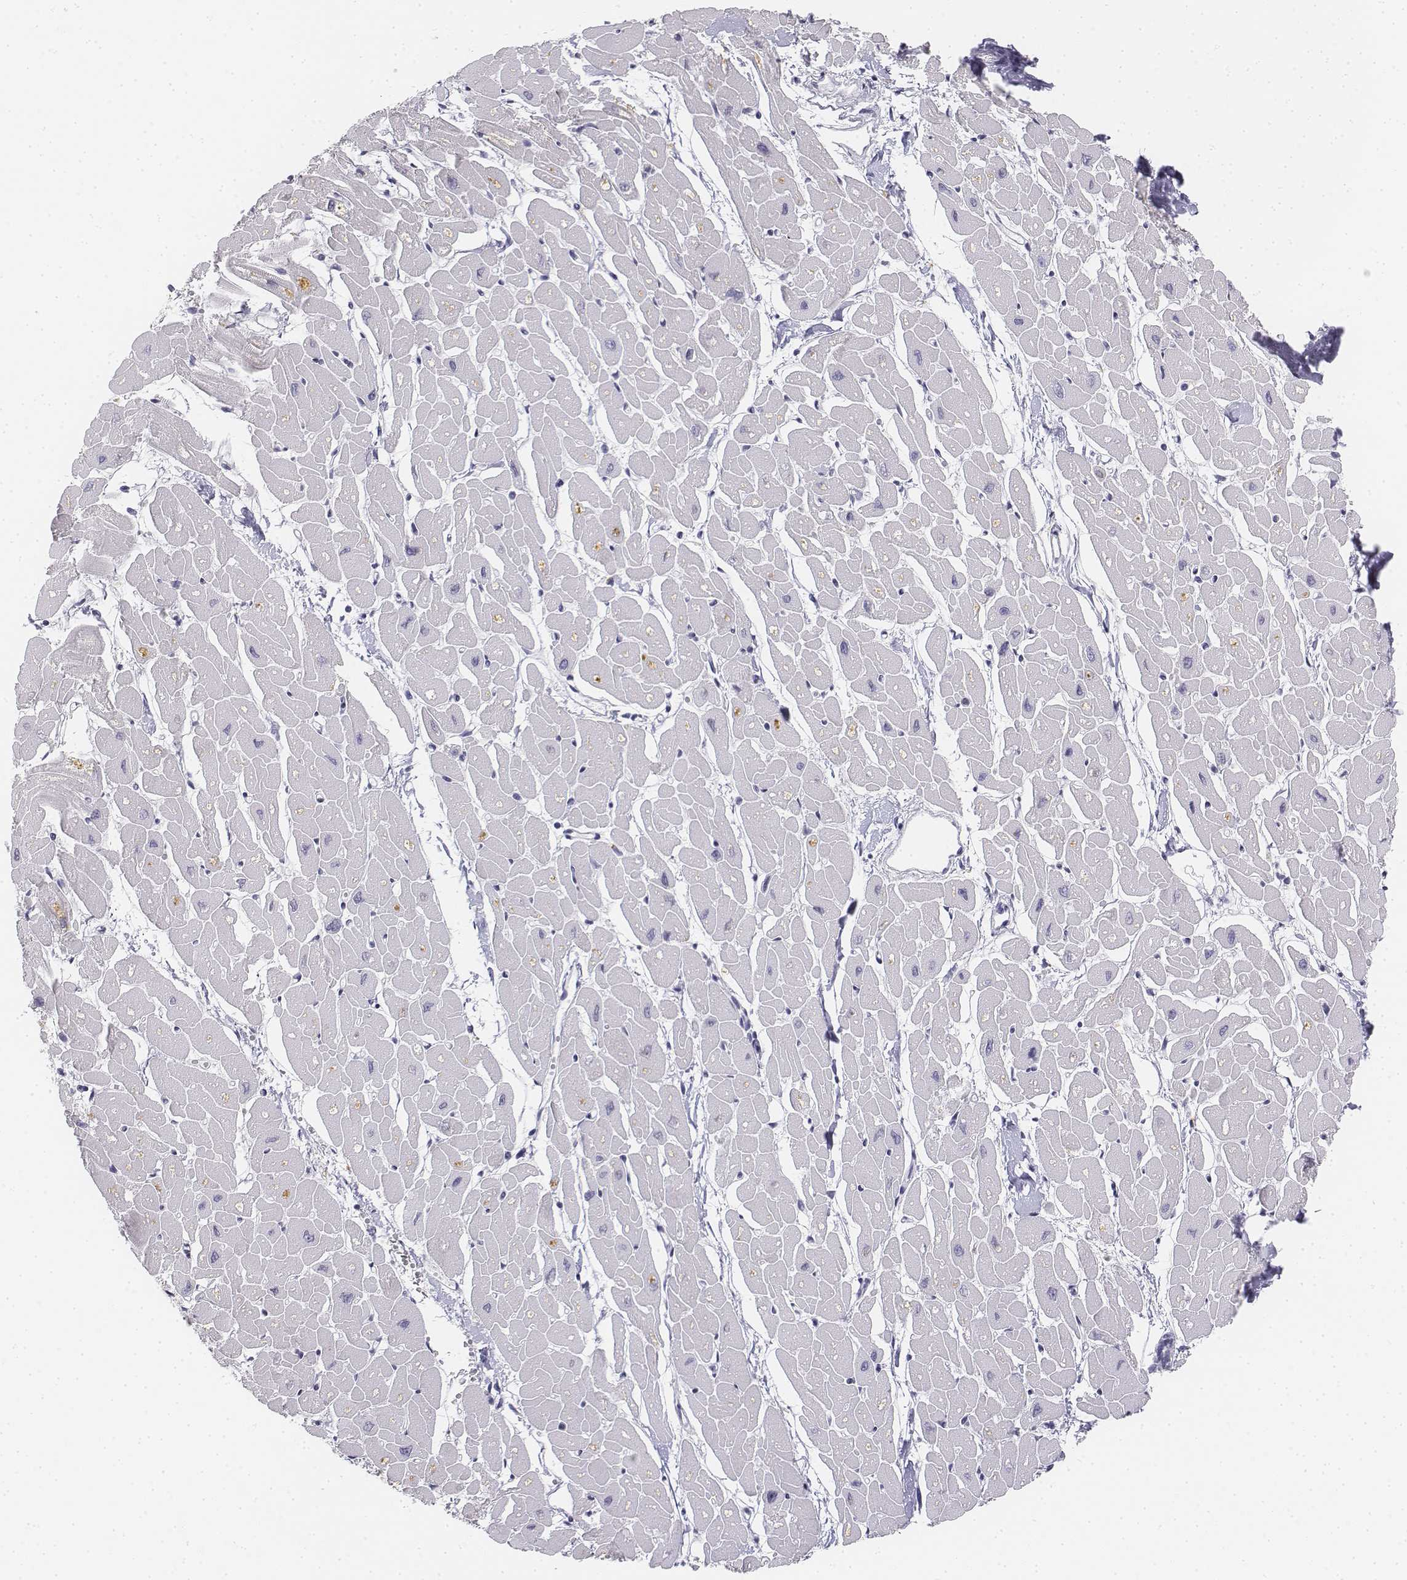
{"staining": {"intensity": "negative", "quantity": "none", "location": "none"}, "tissue": "heart muscle", "cell_type": "Cardiomyocytes", "image_type": "normal", "snomed": [{"axis": "morphology", "description": "Normal tissue, NOS"}, {"axis": "topography", "description": "Heart"}], "caption": "Immunohistochemistry photomicrograph of normal heart muscle: human heart muscle stained with DAB demonstrates no significant protein staining in cardiomyocytes. (Immunohistochemistry (ihc), brightfield microscopy, high magnification).", "gene": "UCN2", "patient": {"sex": "male", "age": 57}}